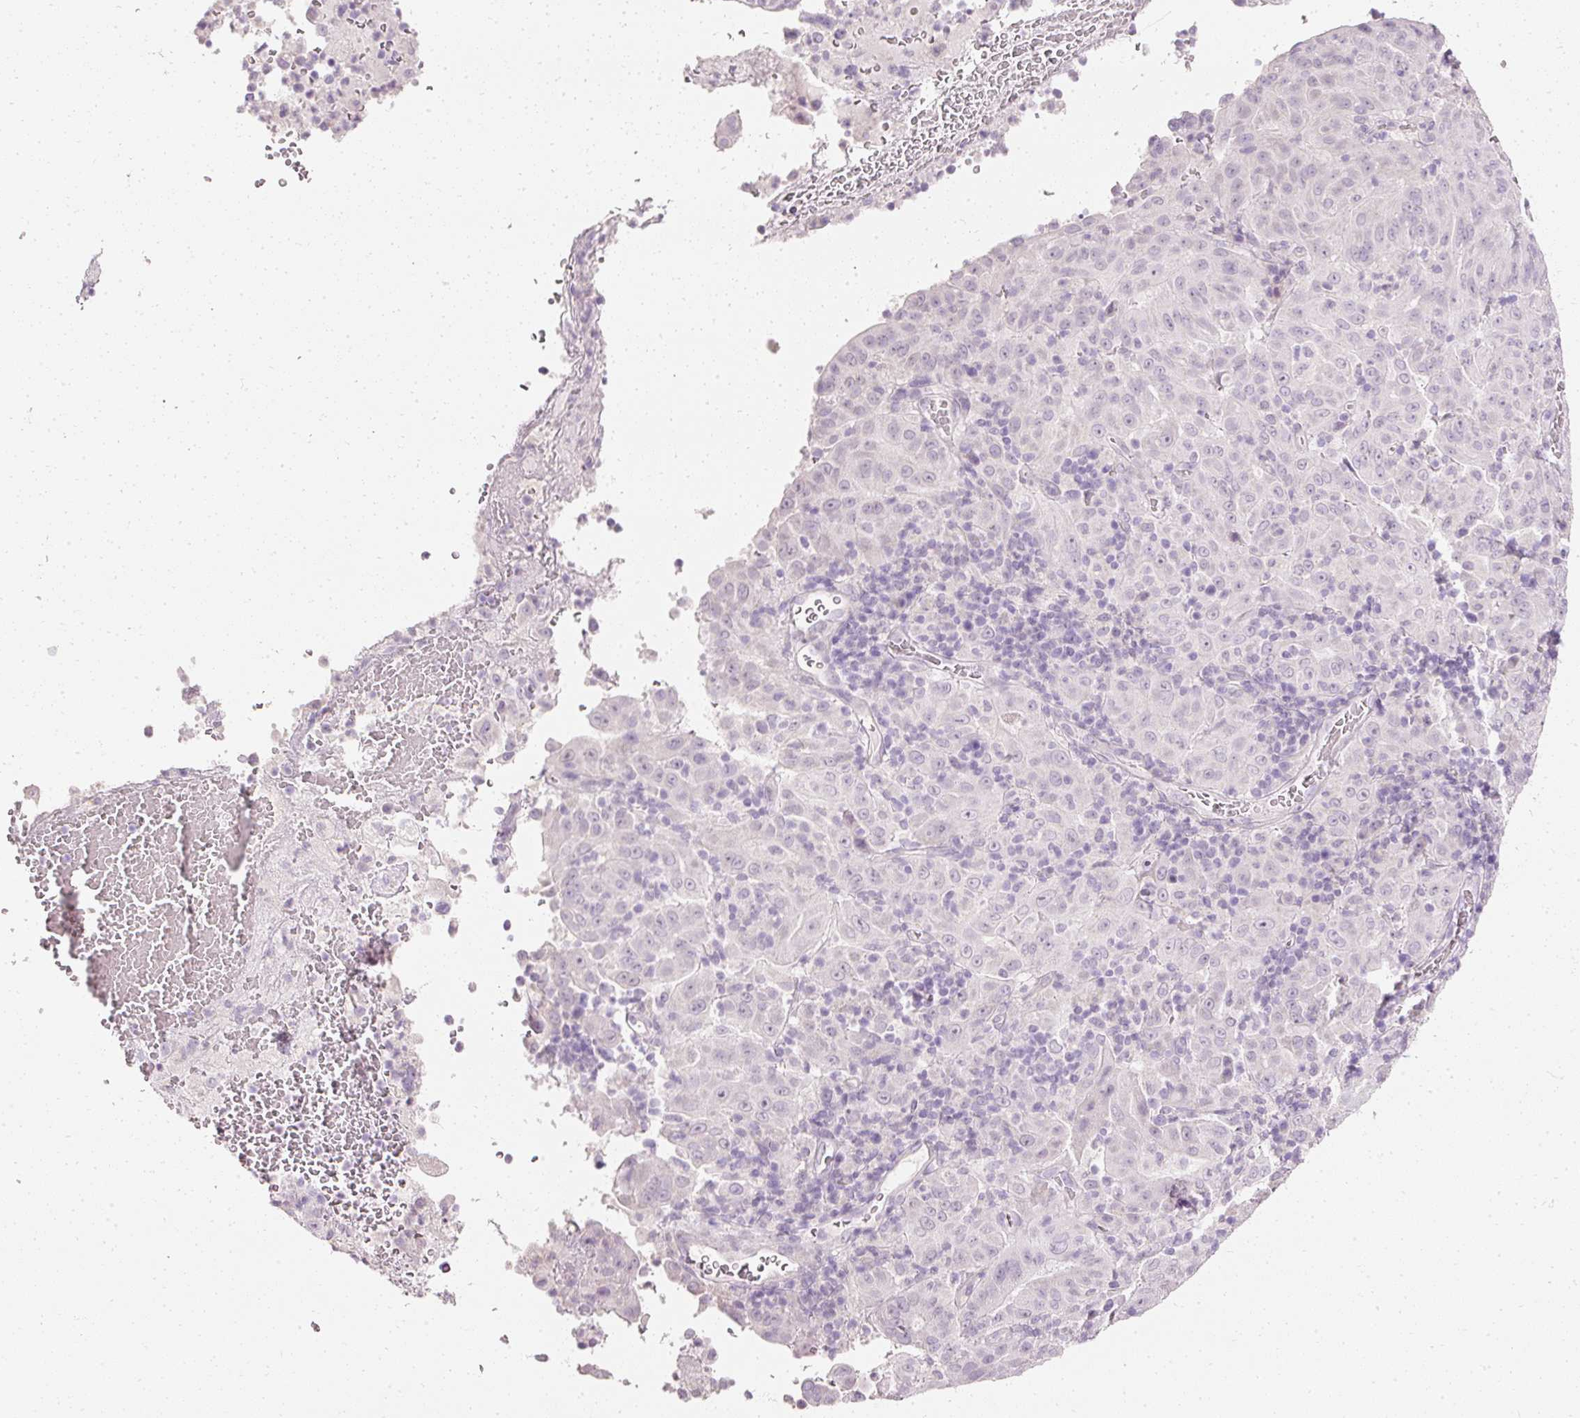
{"staining": {"intensity": "negative", "quantity": "none", "location": "none"}, "tissue": "pancreatic cancer", "cell_type": "Tumor cells", "image_type": "cancer", "snomed": [{"axis": "morphology", "description": "Adenocarcinoma, NOS"}, {"axis": "topography", "description": "Pancreas"}], "caption": "Immunohistochemical staining of adenocarcinoma (pancreatic) shows no significant expression in tumor cells. (DAB immunohistochemistry (IHC), high magnification).", "gene": "ELAVL3", "patient": {"sex": "male", "age": 63}}